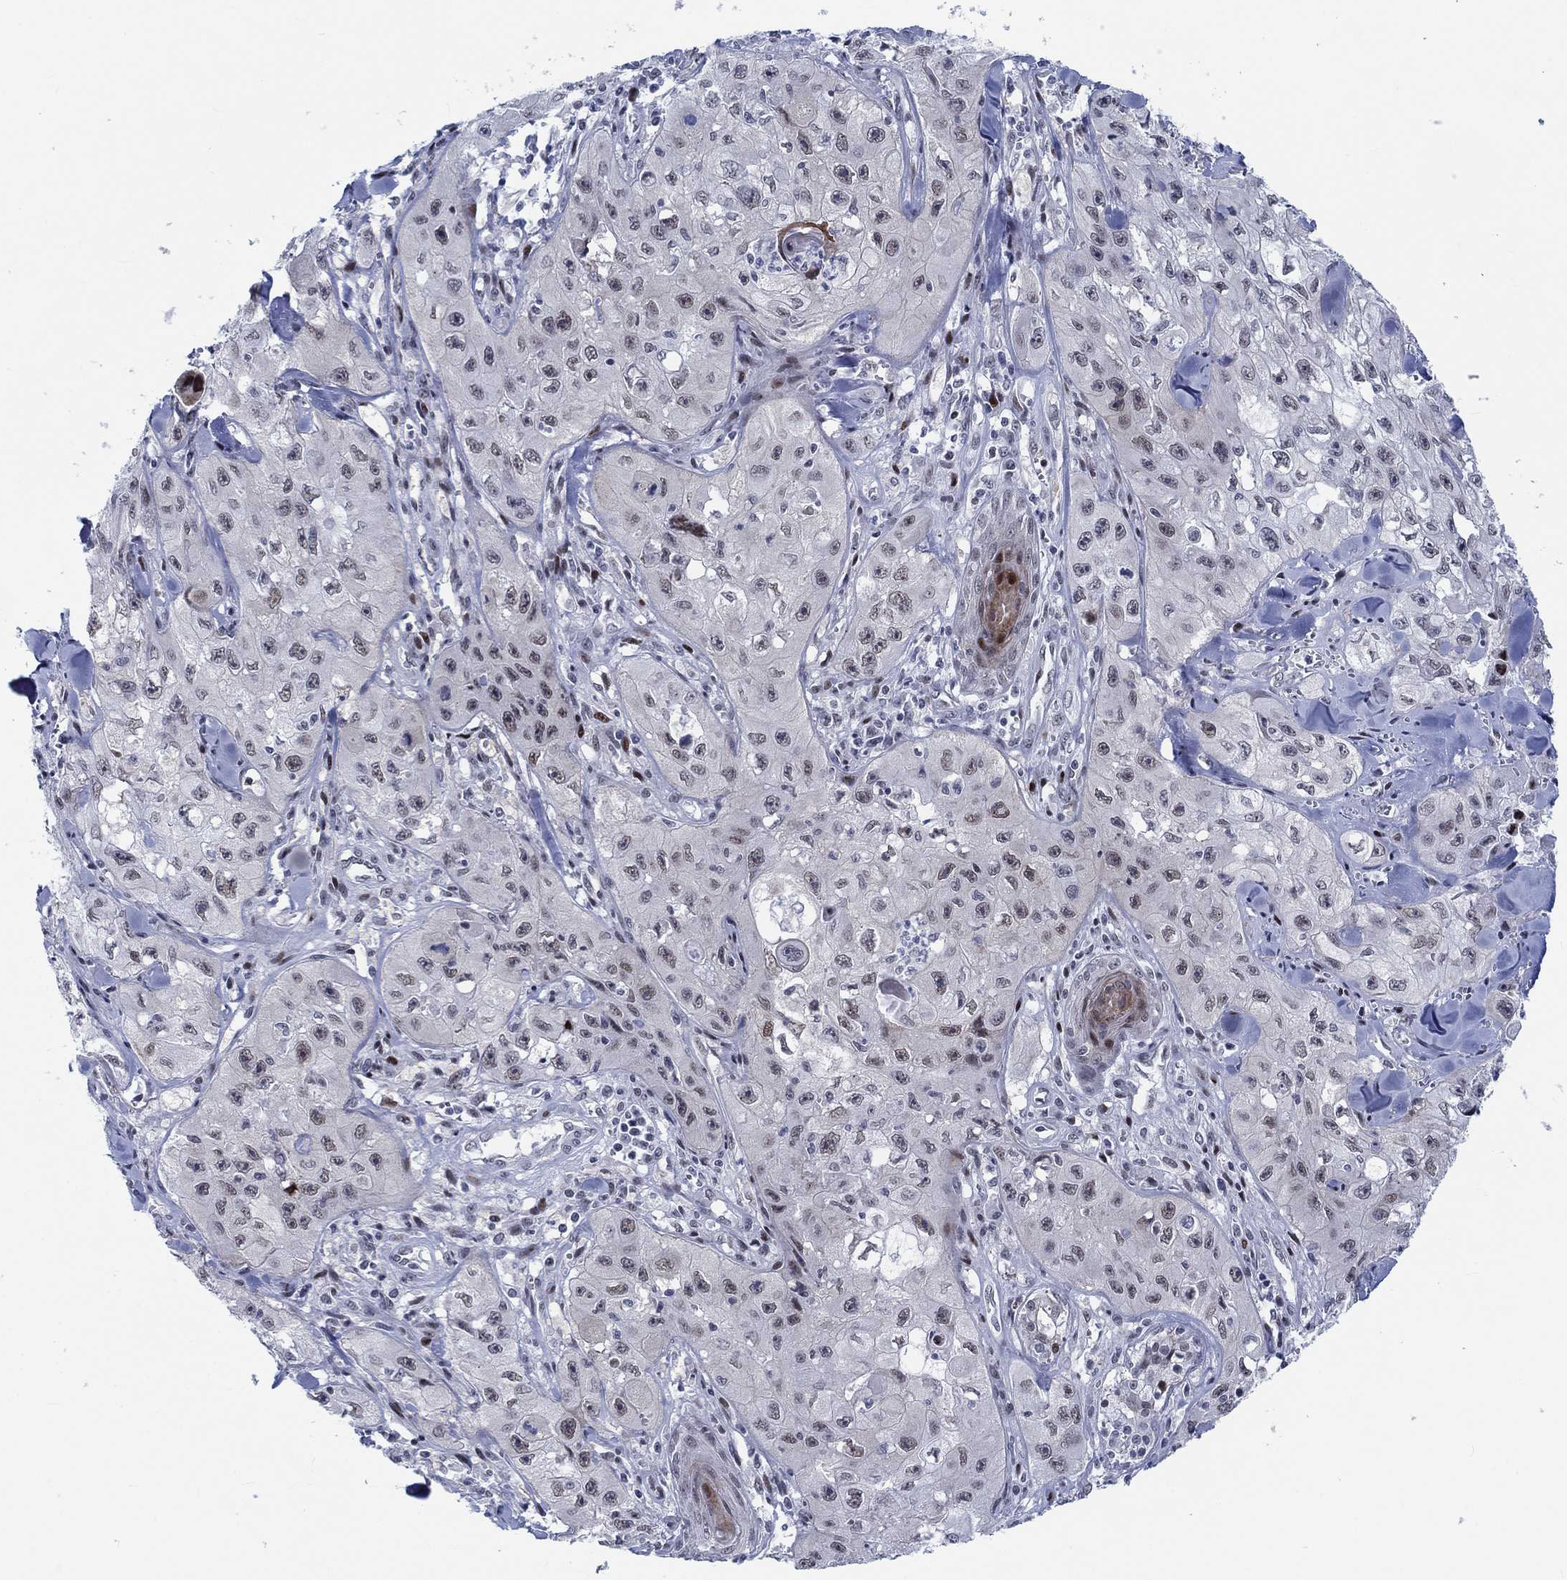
{"staining": {"intensity": "strong", "quantity": "<25%", "location": "nuclear"}, "tissue": "skin cancer", "cell_type": "Tumor cells", "image_type": "cancer", "snomed": [{"axis": "morphology", "description": "Squamous cell carcinoma, NOS"}, {"axis": "topography", "description": "Skin"}, {"axis": "topography", "description": "Subcutis"}], "caption": "This is an image of immunohistochemistry staining of squamous cell carcinoma (skin), which shows strong positivity in the nuclear of tumor cells.", "gene": "NEU3", "patient": {"sex": "male", "age": 73}}